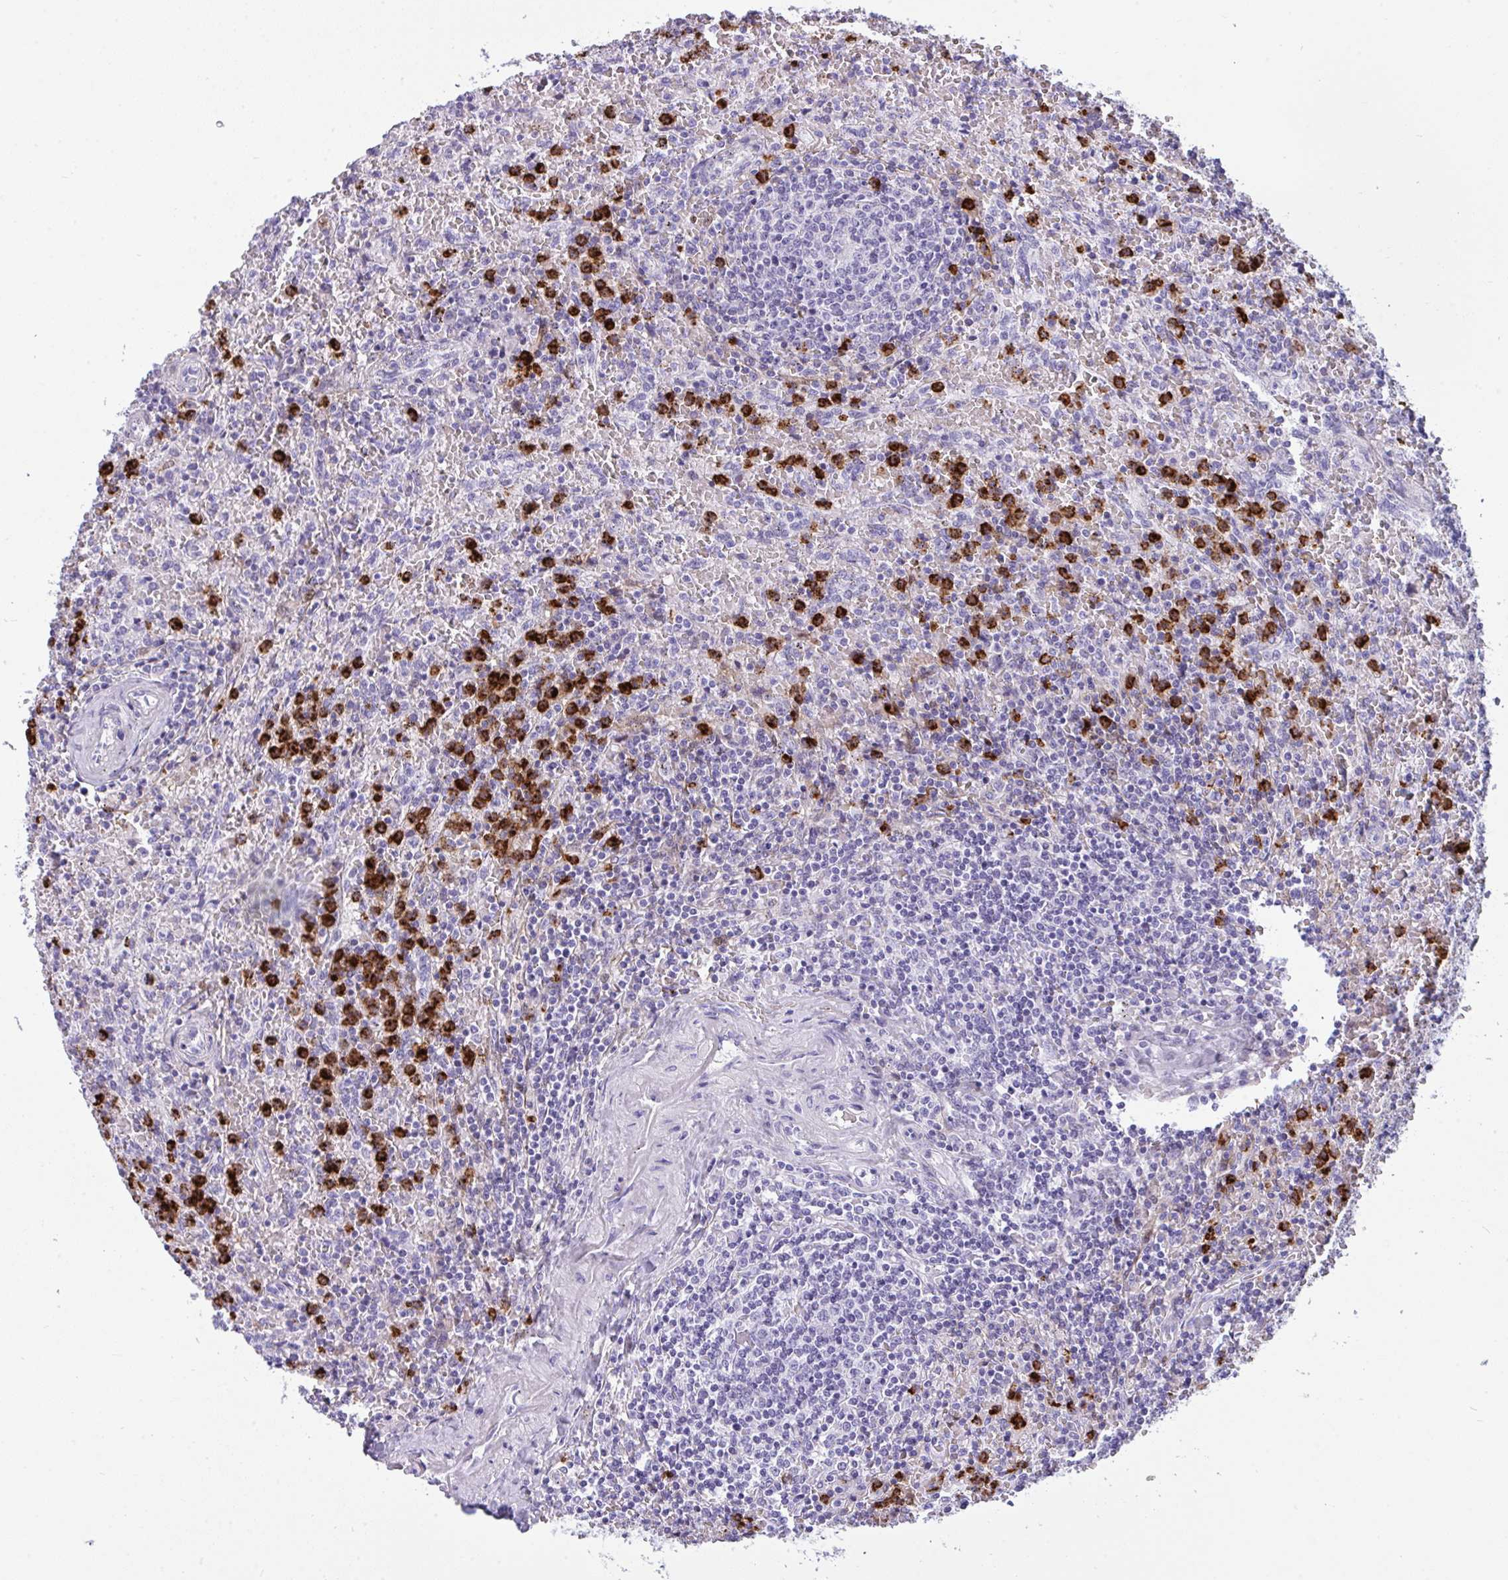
{"staining": {"intensity": "strong", "quantity": "<25%", "location": "cytoplasmic/membranous"}, "tissue": "lymphoma", "cell_type": "Tumor cells", "image_type": "cancer", "snomed": [{"axis": "morphology", "description": "Malignant lymphoma, non-Hodgkin's type, Low grade"}, {"axis": "topography", "description": "Spleen"}], "caption": "An immunohistochemistry histopathology image of tumor tissue is shown. Protein staining in brown labels strong cytoplasmic/membranous positivity in low-grade malignant lymphoma, non-Hodgkin's type within tumor cells.", "gene": "ARHGAP42", "patient": {"sex": "female", "age": 64}}